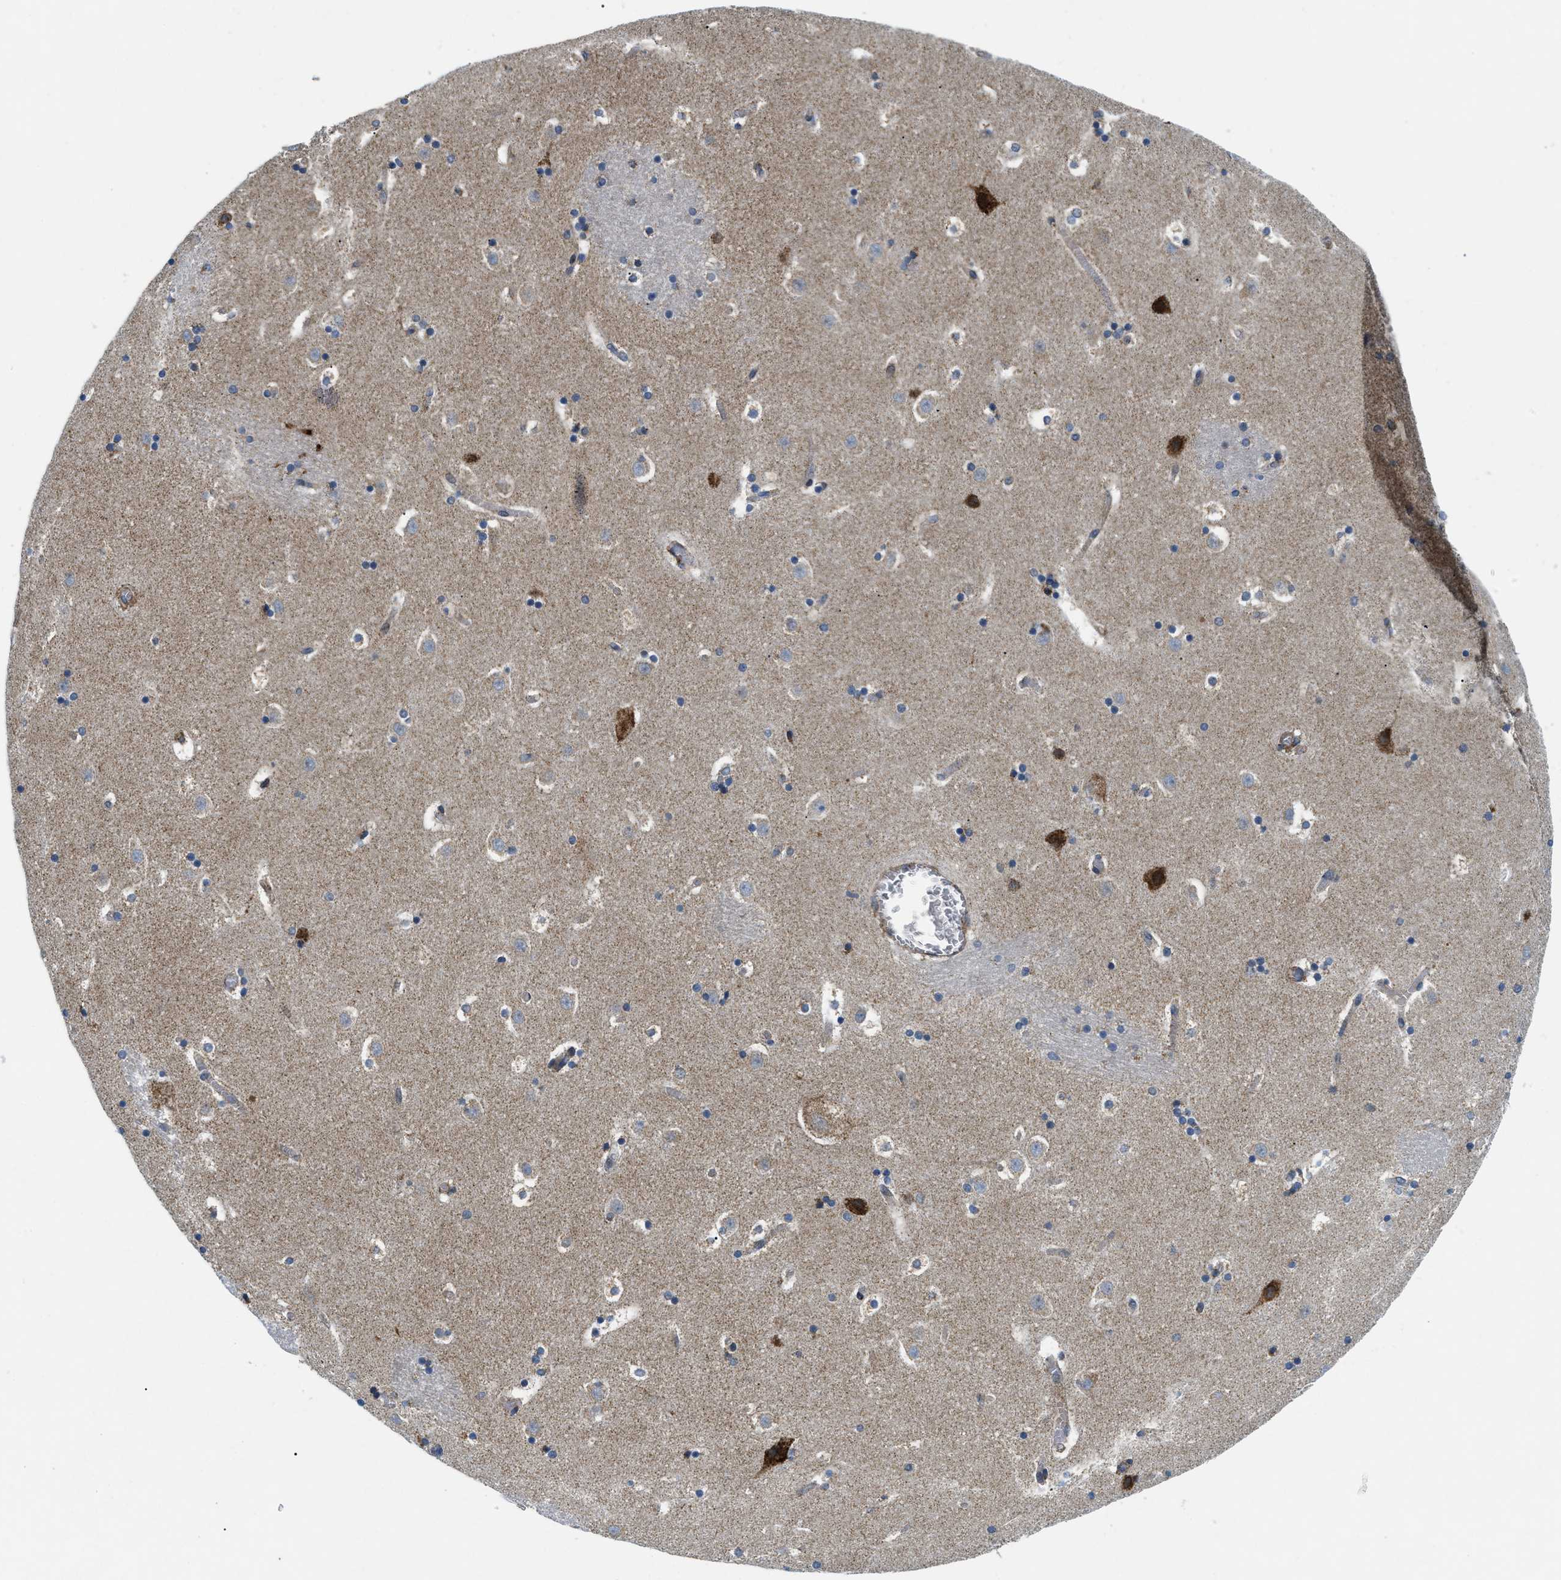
{"staining": {"intensity": "moderate", "quantity": "<25%", "location": "cytoplasmic/membranous"}, "tissue": "caudate", "cell_type": "Glial cells", "image_type": "normal", "snomed": [{"axis": "morphology", "description": "Normal tissue, NOS"}, {"axis": "topography", "description": "Lateral ventricle wall"}], "caption": "A high-resolution photomicrograph shows immunohistochemistry staining of benign caudate, which demonstrates moderate cytoplasmic/membranous positivity in approximately <25% of glial cells.", "gene": "CSPG4", "patient": {"sex": "male", "age": 45}}